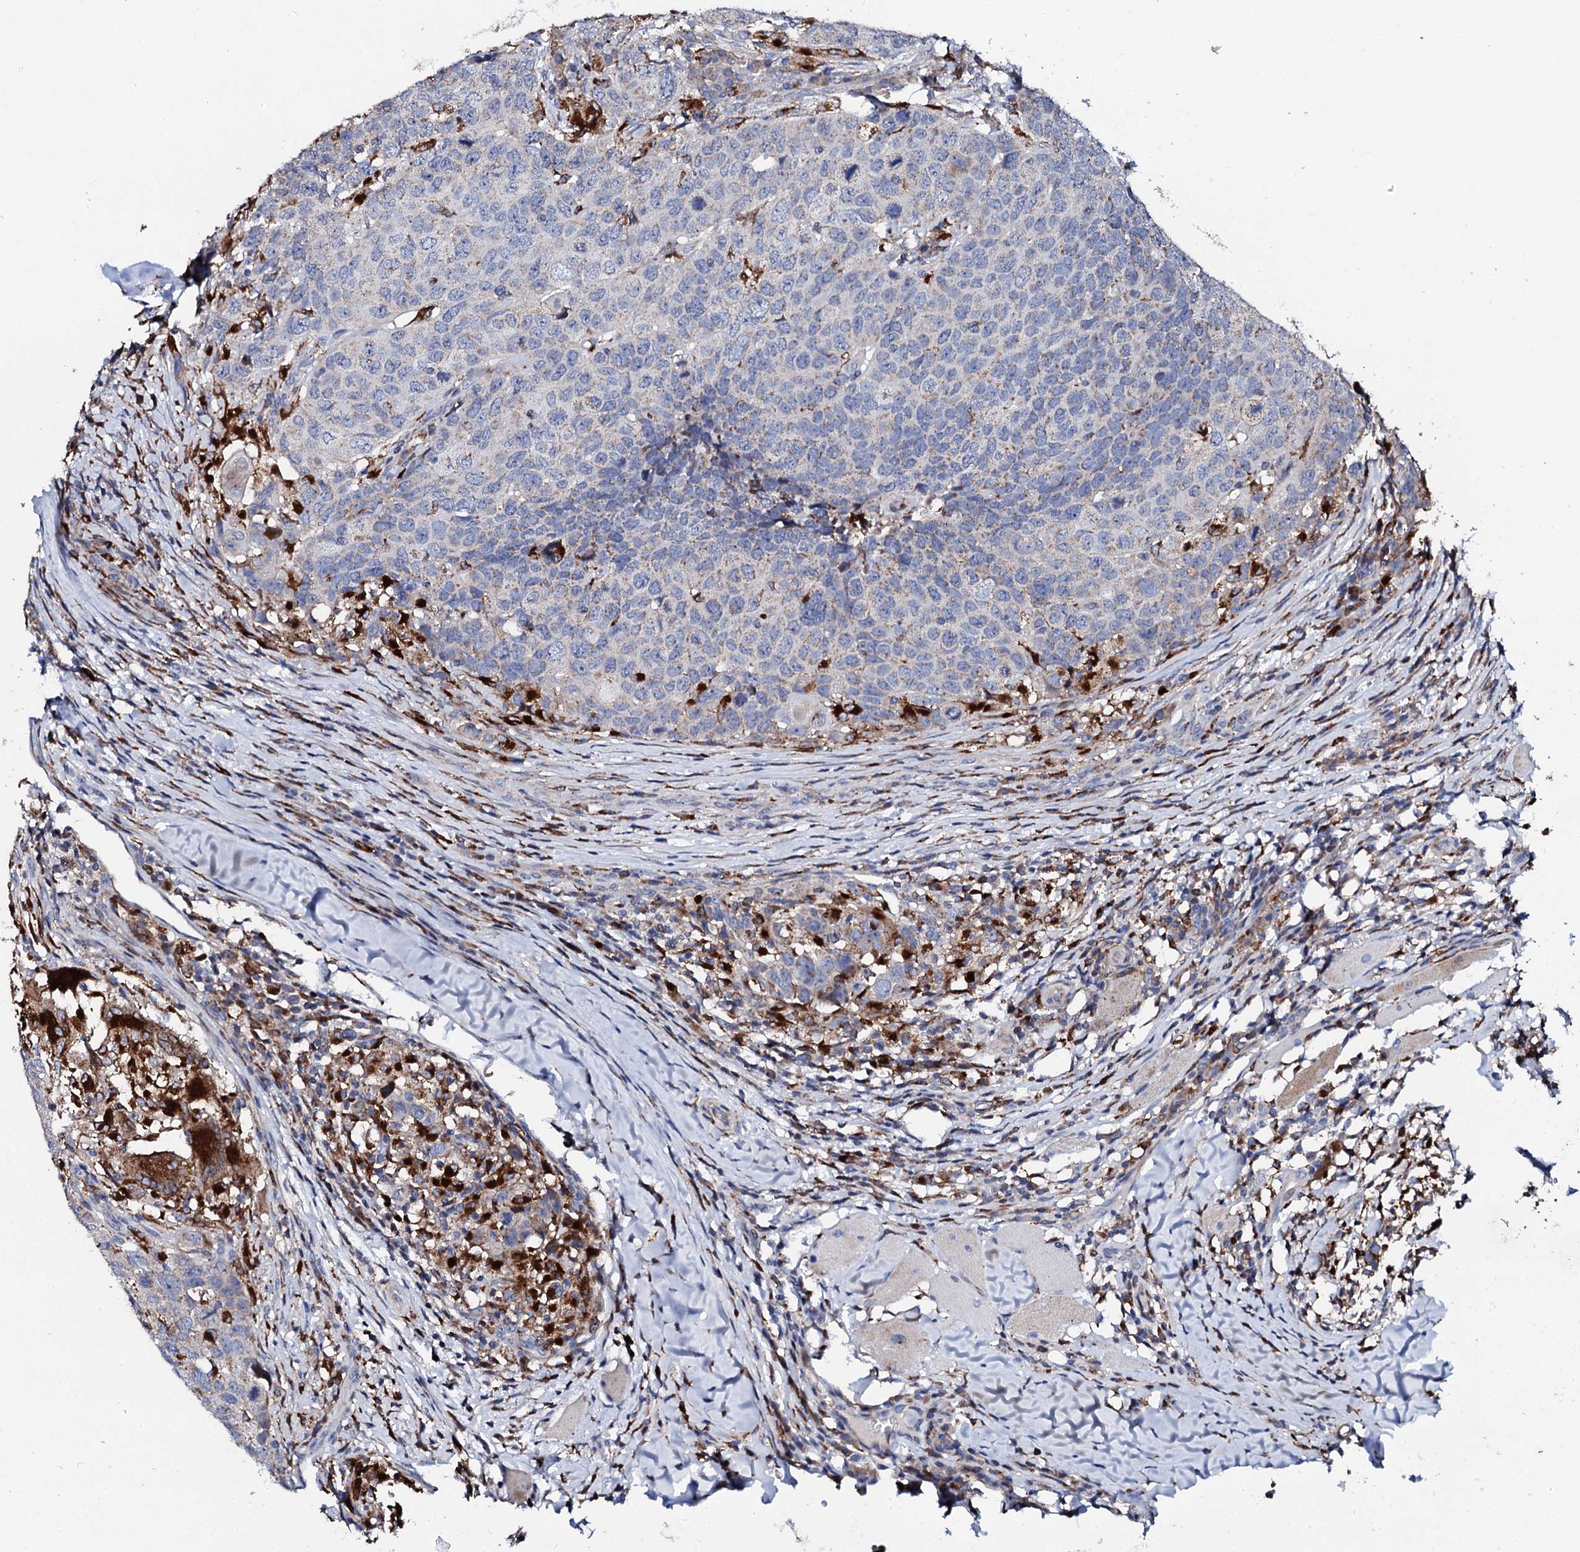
{"staining": {"intensity": "weak", "quantity": "<25%", "location": "cytoplasmic/membranous"}, "tissue": "head and neck cancer", "cell_type": "Tumor cells", "image_type": "cancer", "snomed": [{"axis": "morphology", "description": "Squamous cell carcinoma, NOS"}, {"axis": "topography", "description": "Head-Neck"}], "caption": "Immunohistochemistry histopathology image of head and neck cancer stained for a protein (brown), which displays no expression in tumor cells.", "gene": "TCIRG1", "patient": {"sex": "male", "age": 66}}